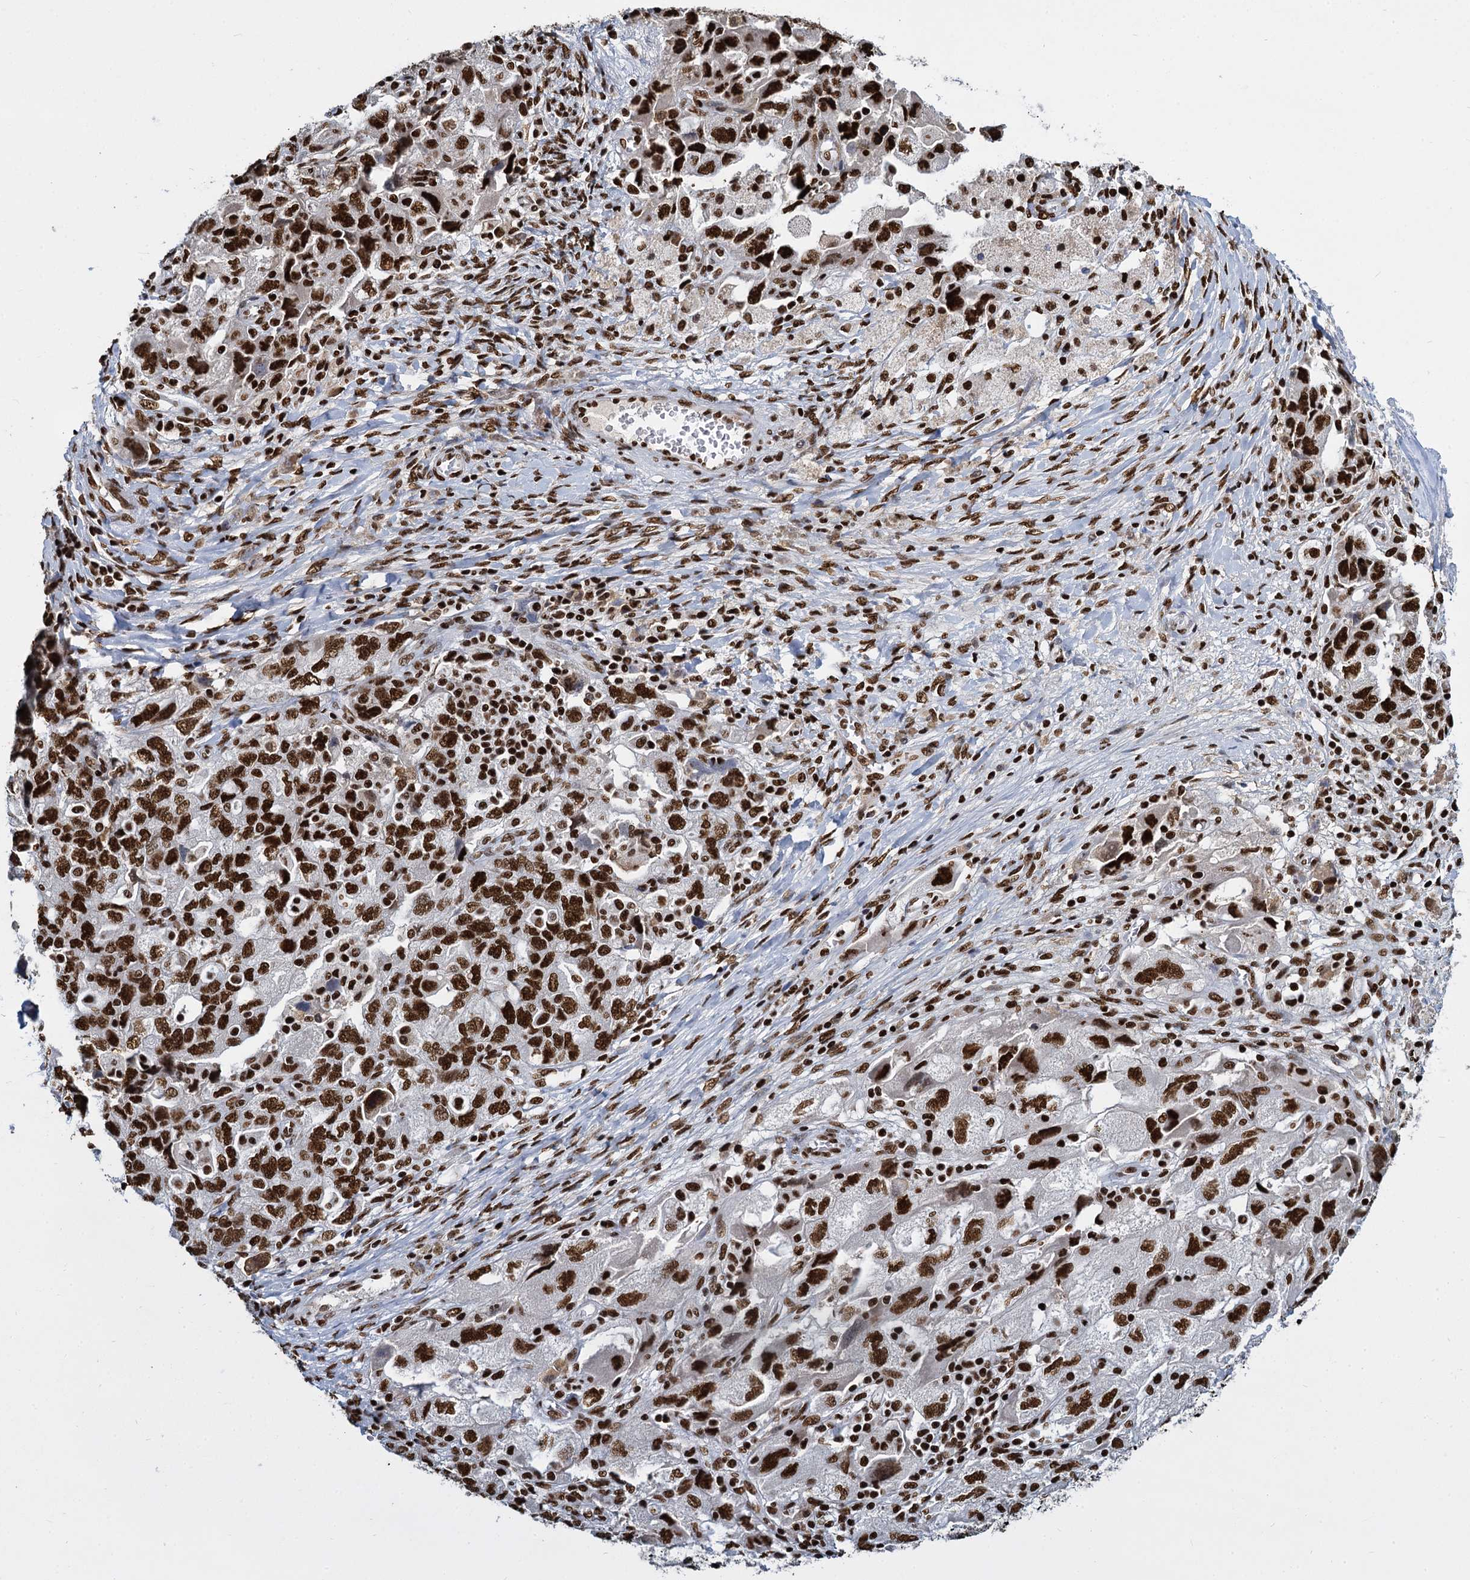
{"staining": {"intensity": "strong", "quantity": ">75%", "location": "nuclear"}, "tissue": "ovarian cancer", "cell_type": "Tumor cells", "image_type": "cancer", "snomed": [{"axis": "morphology", "description": "Carcinoma, NOS"}, {"axis": "morphology", "description": "Cystadenocarcinoma, serous, NOS"}, {"axis": "topography", "description": "Ovary"}], "caption": "Immunohistochemistry (IHC) (DAB) staining of human ovarian cancer (serous cystadenocarcinoma) displays strong nuclear protein expression in approximately >75% of tumor cells.", "gene": "DCPS", "patient": {"sex": "female", "age": 69}}